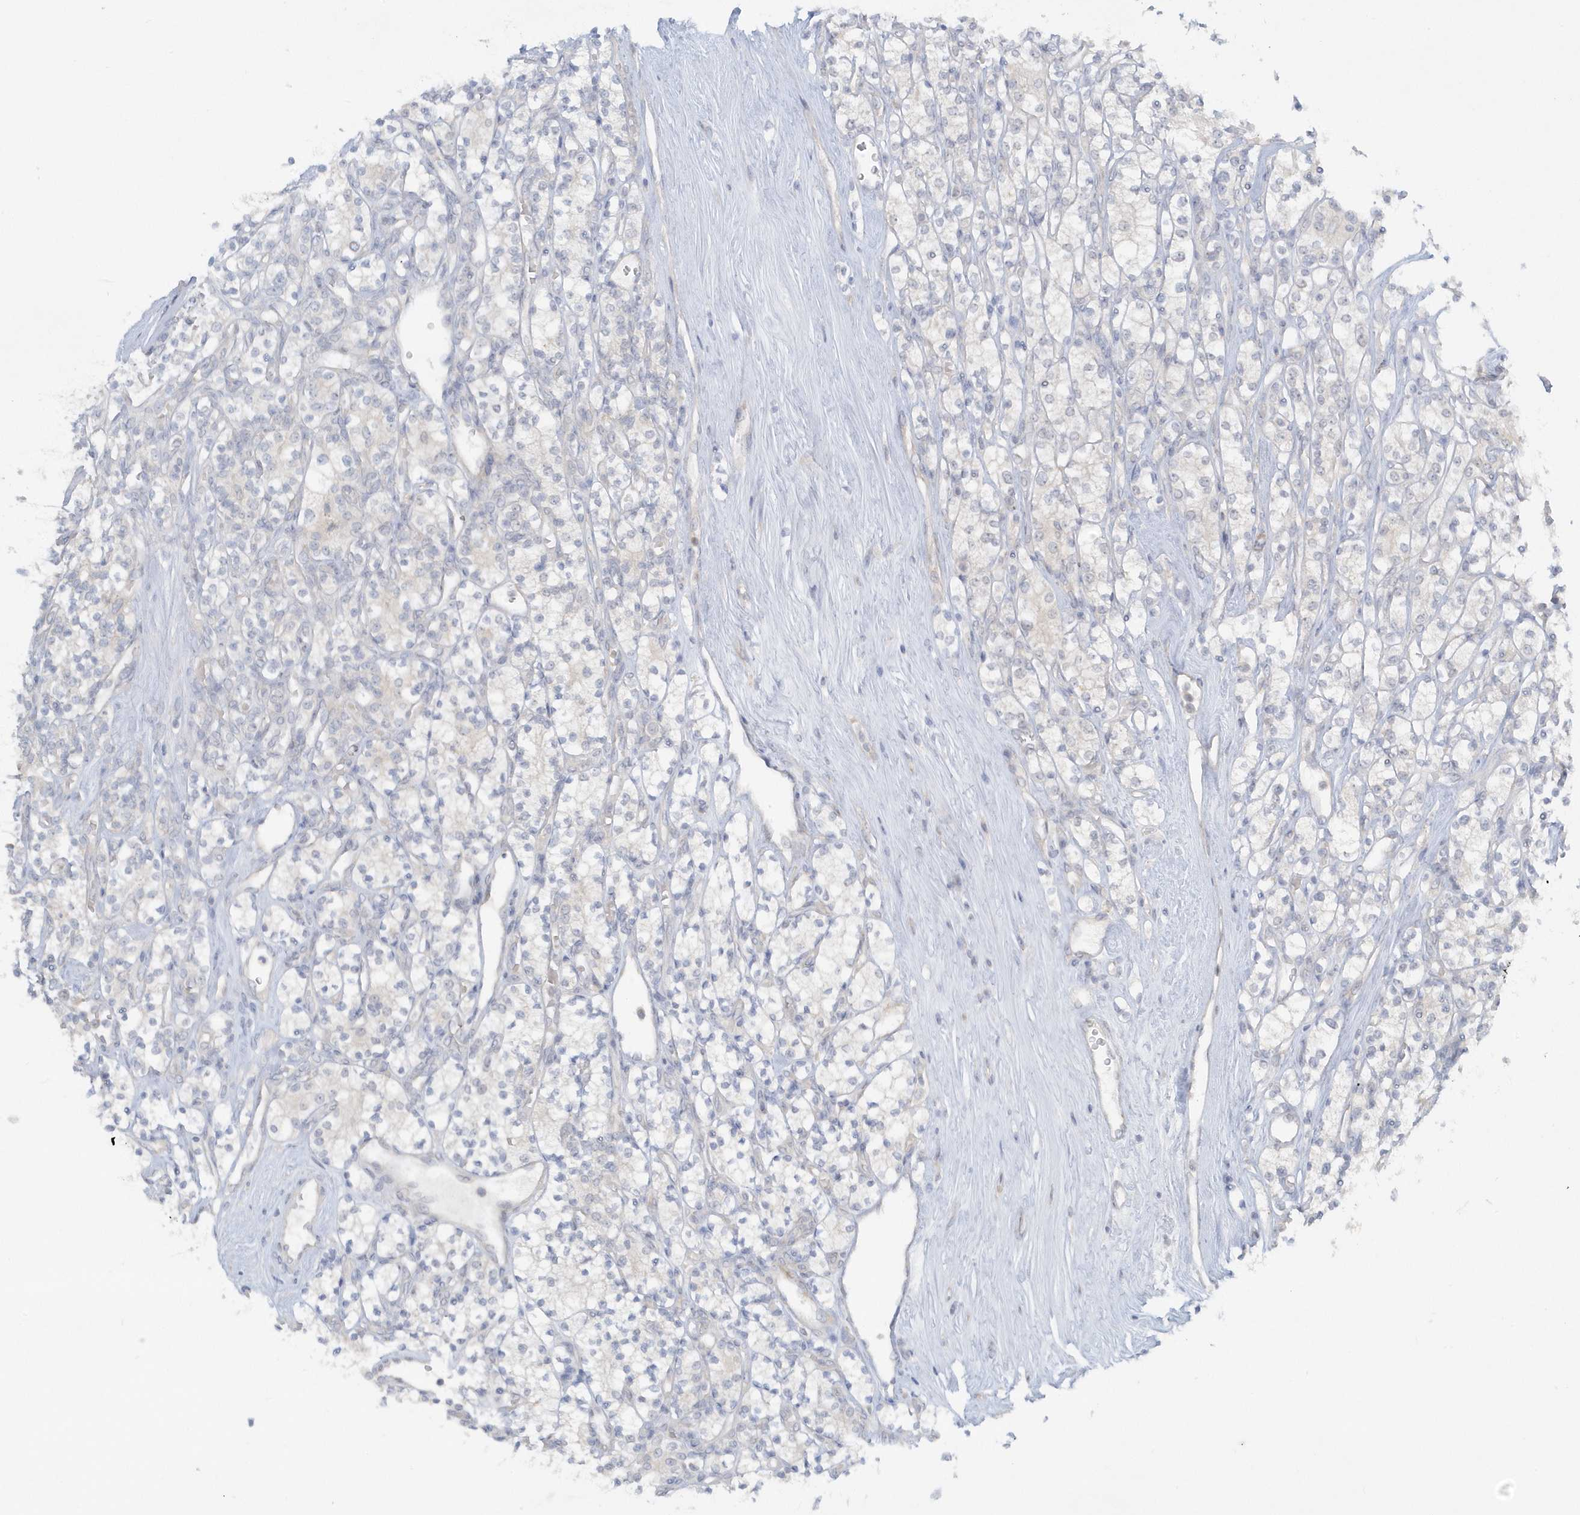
{"staining": {"intensity": "negative", "quantity": "none", "location": "none"}, "tissue": "renal cancer", "cell_type": "Tumor cells", "image_type": "cancer", "snomed": [{"axis": "morphology", "description": "Adenocarcinoma, NOS"}, {"axis": "topography", "description": "Kidney"}], "caption": "Adenocarcinoma (renal) was stained to show a protein in brown. There is no significant expression in tumor cells.", "gene": "SCN3A", "patient": {"sex": "male", "age": 77}}